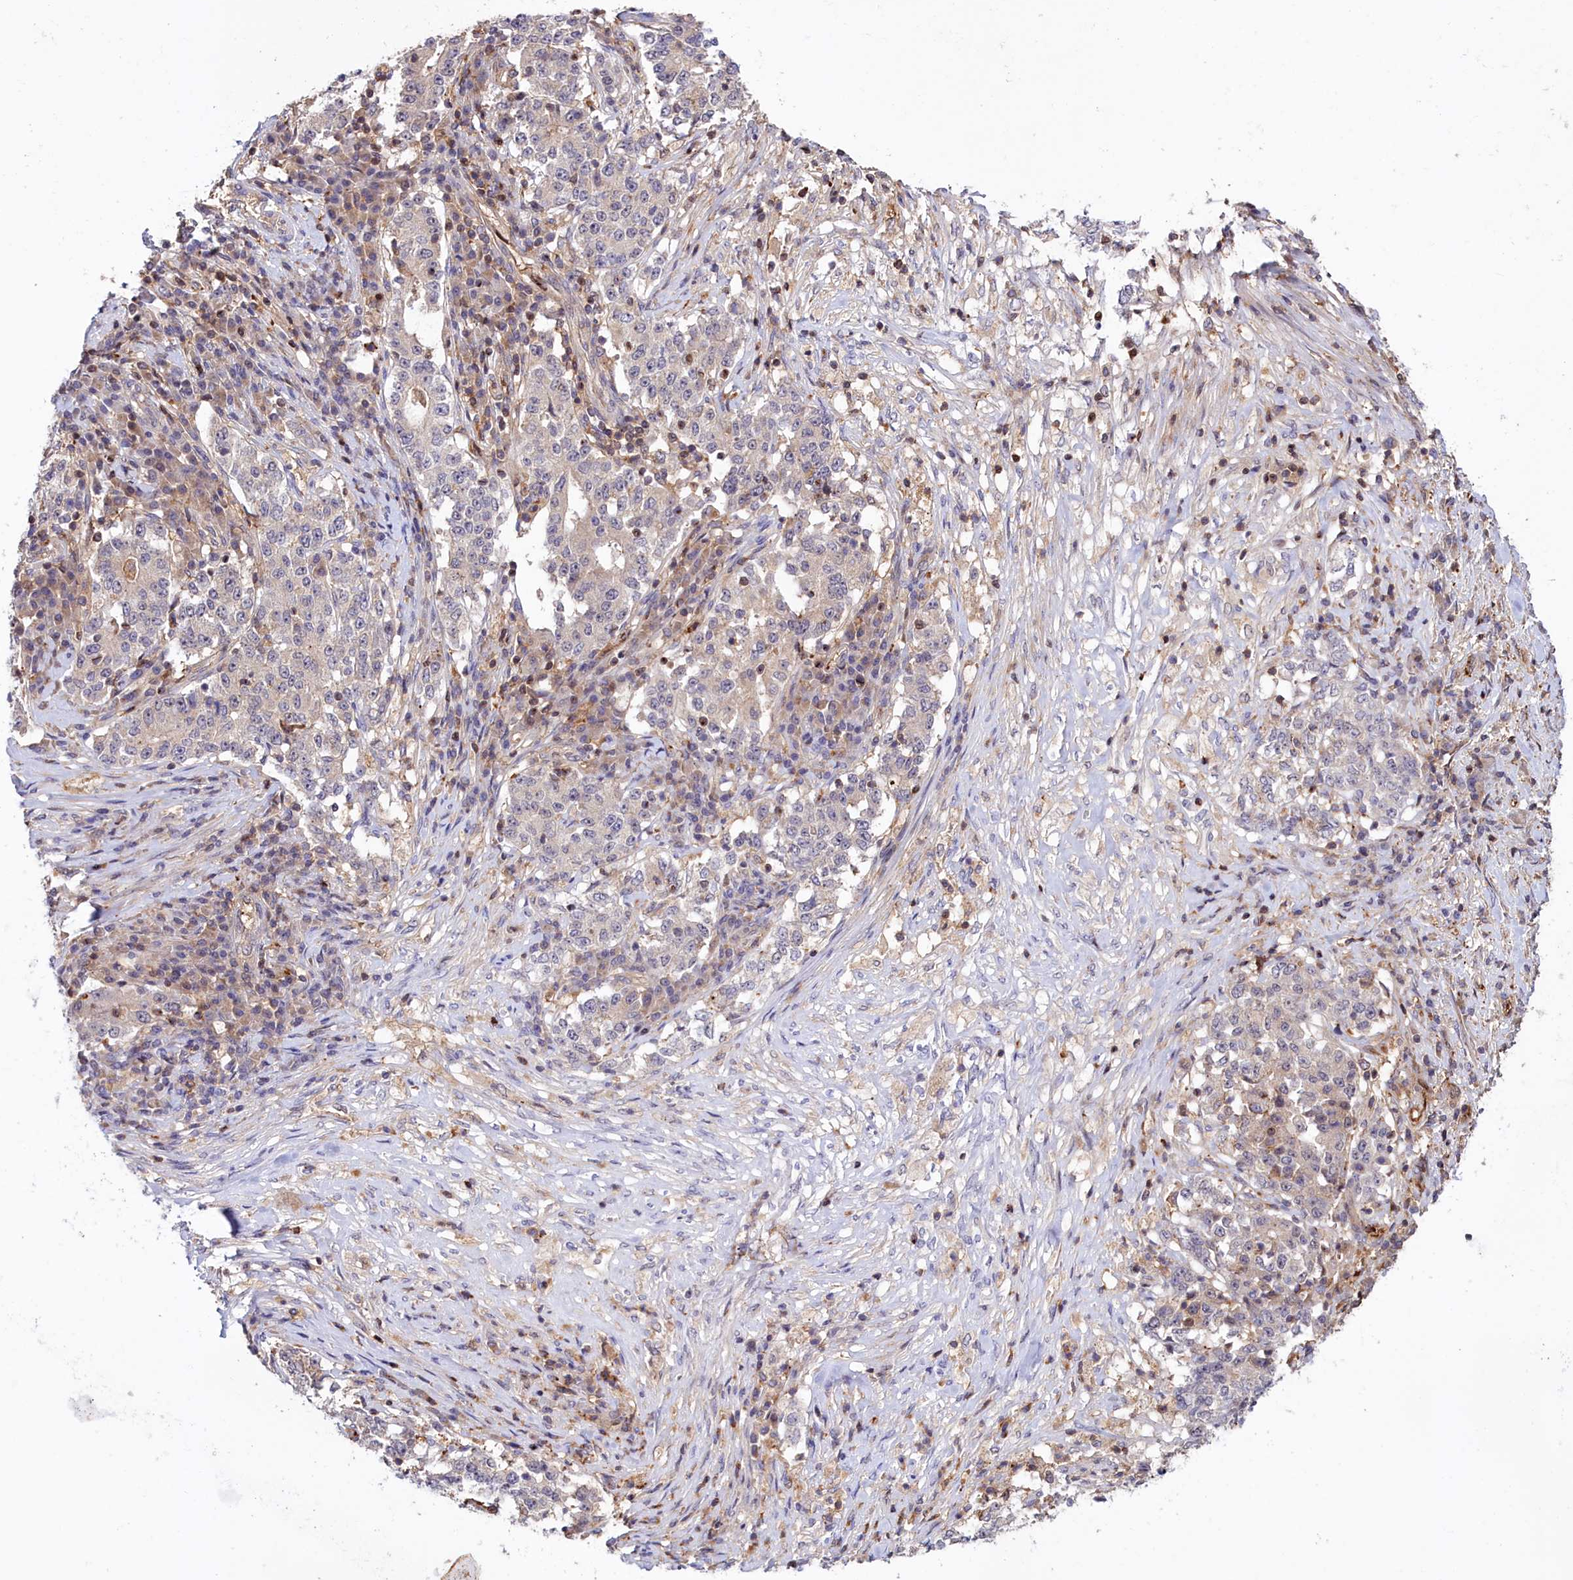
{"staining": {"intensity": "negative", "quantity": "none", "location": "none"}, "tissue": "stomach cancer", "cell_type": "Tumor cells", "image_type": "cancer", "snomed": [{"axis": "morphology", "description": "Adenocarcinoma, NOS"}, {"axis": "topography", "description": "Stomach"}], "caption": "Immunohistochemical staining of stomach adenocarcinoma exhibits no significant positivity in tumor cells.", "gene": "NEURL4", "patient": {"sex": "male", "age": 59}}